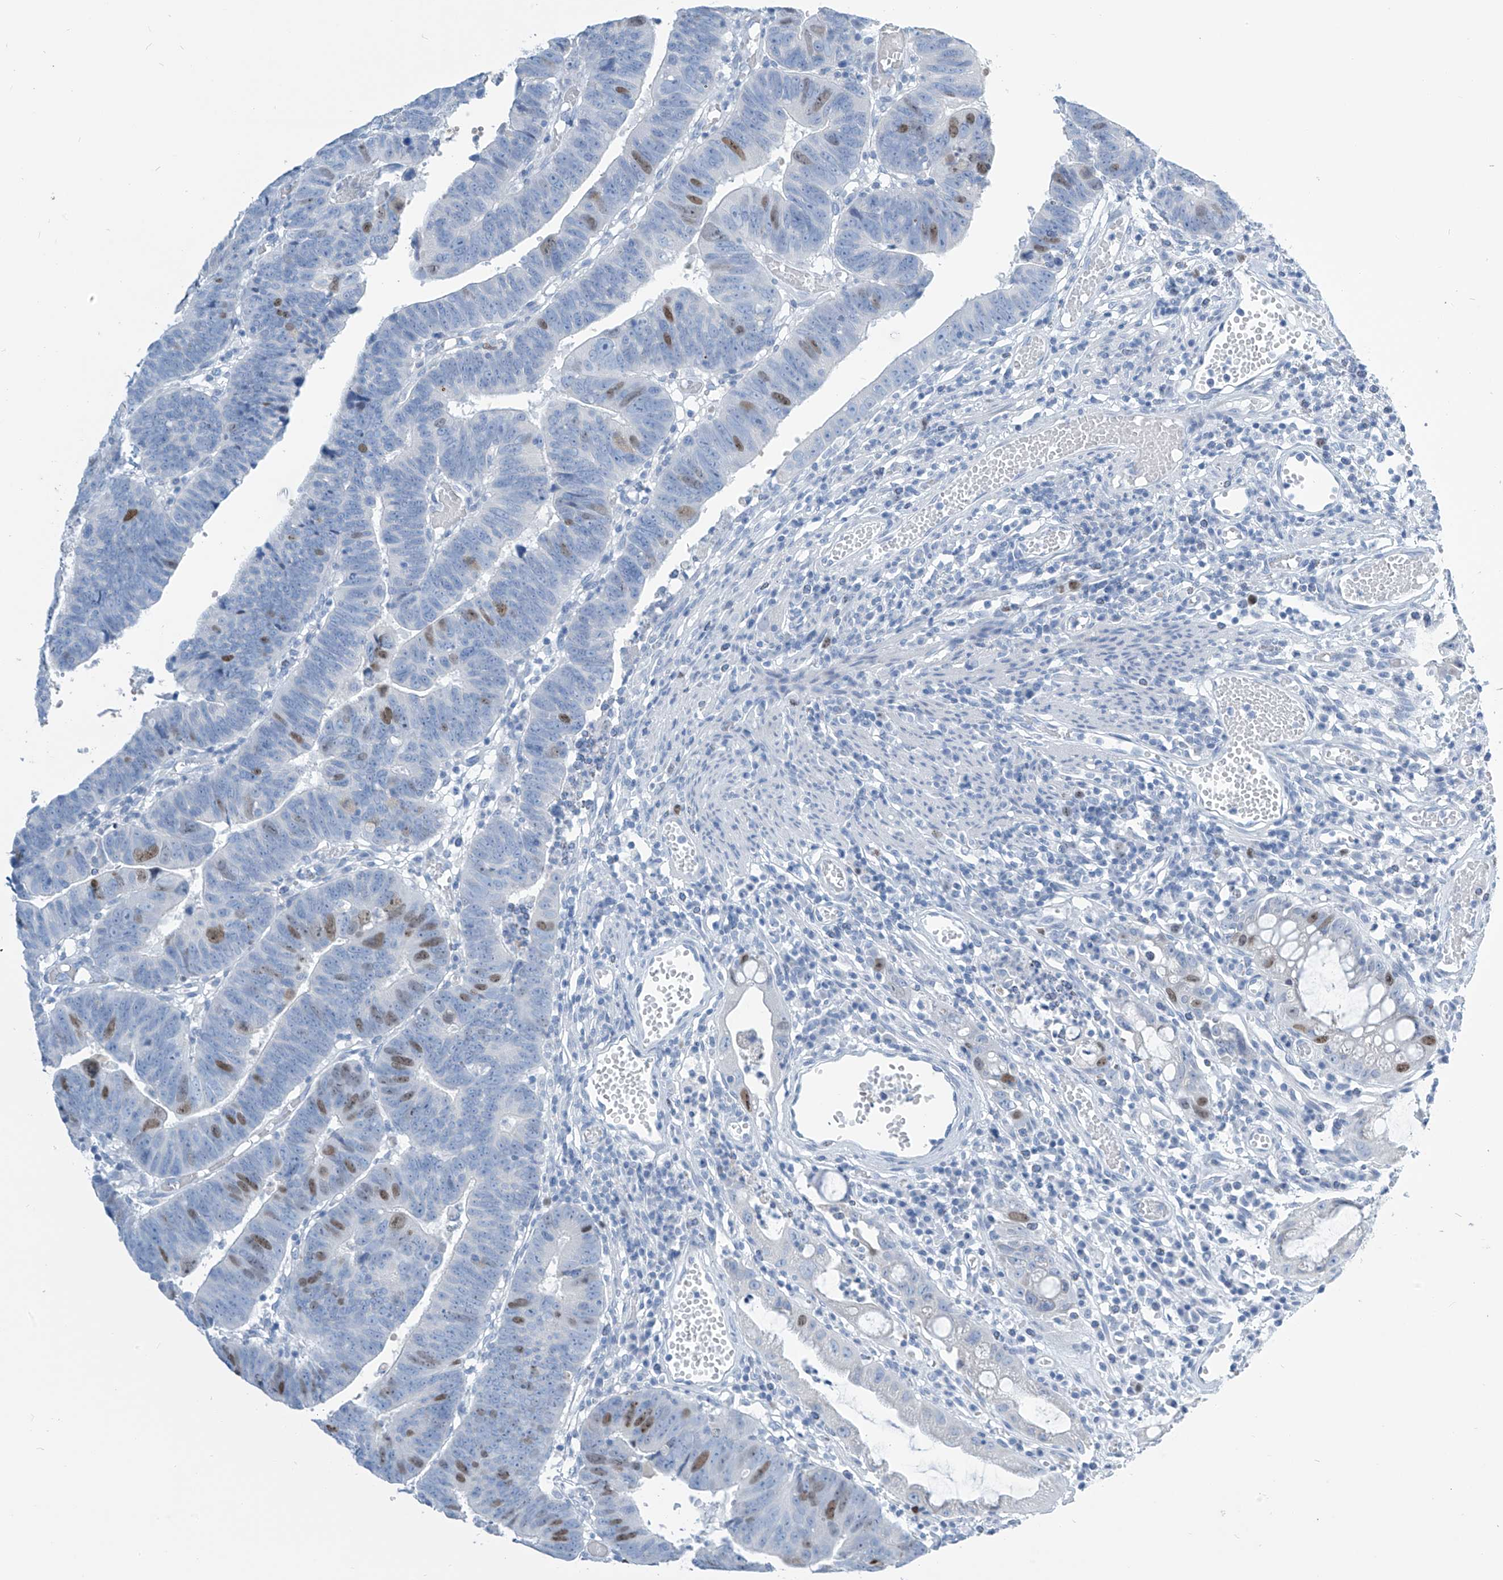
{"staining": {"intensity": "moderate", "quantity": "<25%", "location": "nuclear"}, "tissue": "colorectal cancer", "cell_type": "Tumor cells", "image_type": "cancer", "snomed": [{"axis": "morphology", "description": "Adenocarcinoma, NOS"}, {"axis": "topography", "description": "Rectum"}], "caption": "Moderate nuclear protein expression is seen in approximately <25% of tumor cells in colorectal cancer (adenocarcinoma).", "gene": "SGO2", "patient": {"sex": "female", "age": 65}}